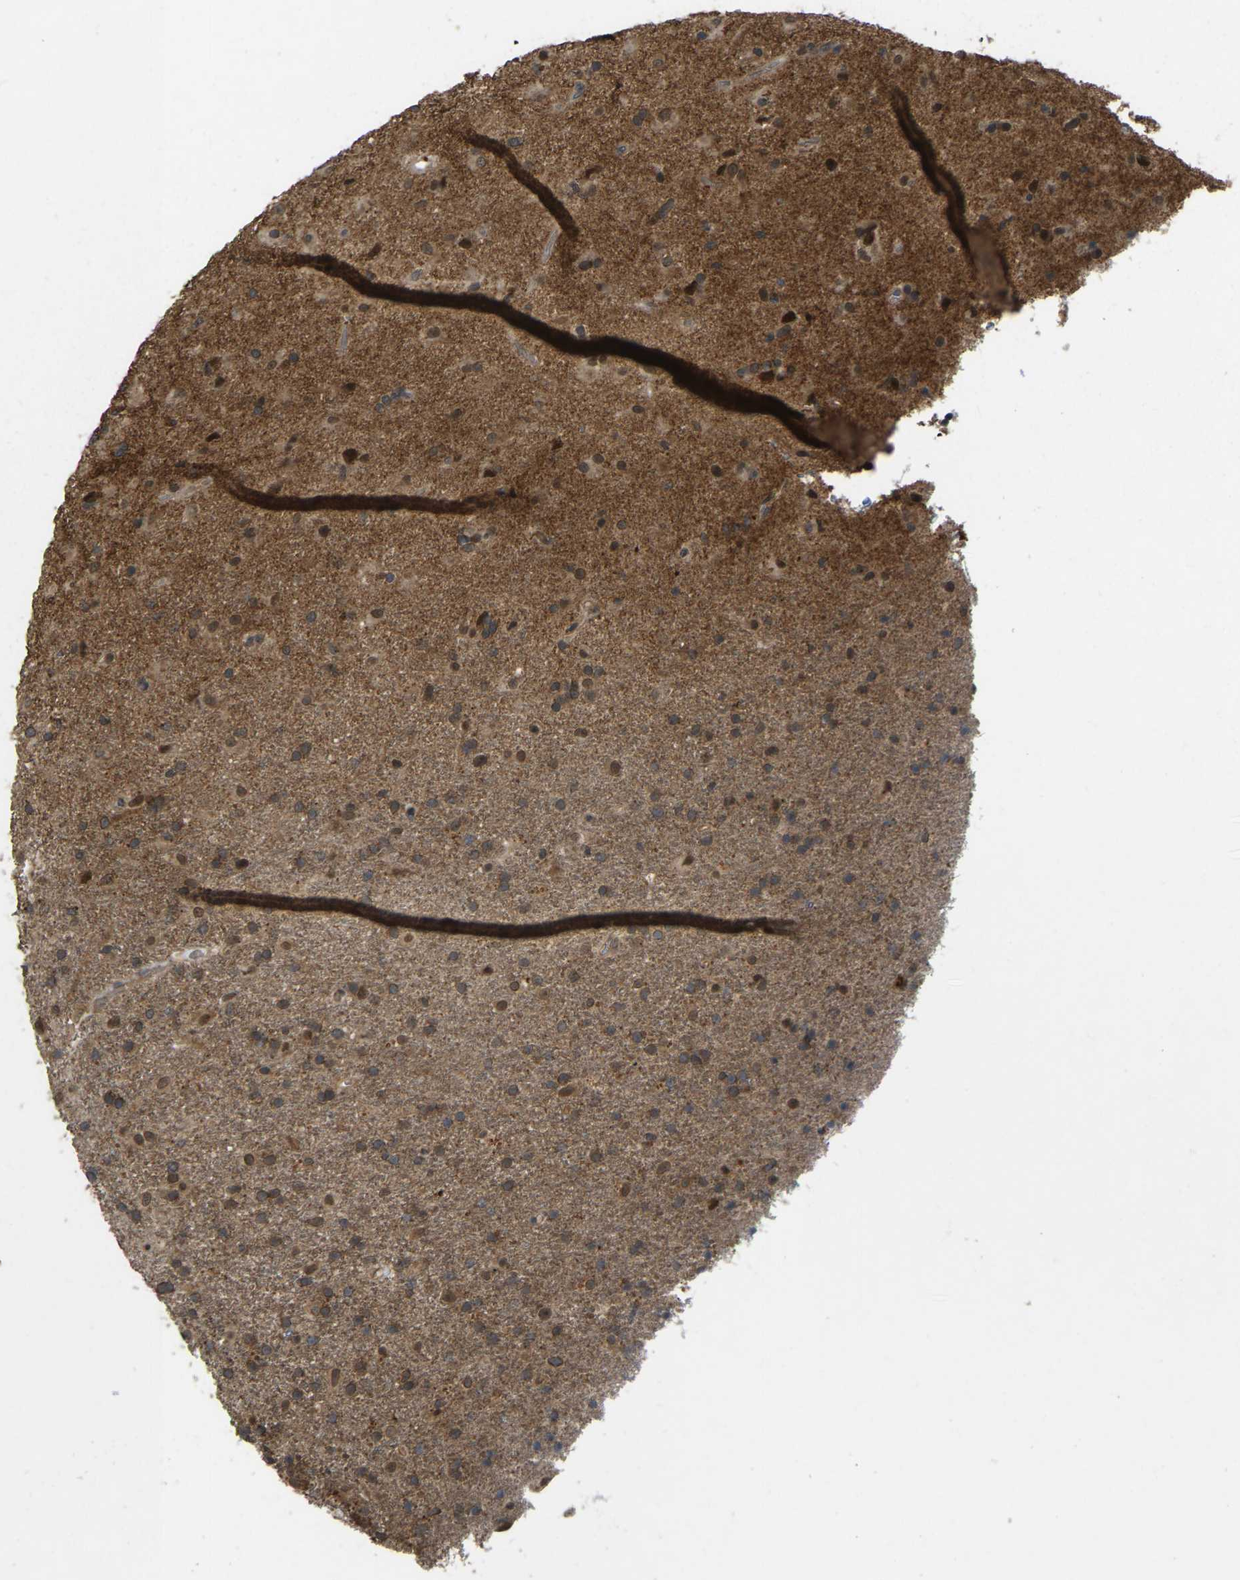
{"staining": {"intensity": "moderate", "quantity": ">75%", "location": "cytoplasmic/membranous,nuclear"}, "tissue": "glioma", "cell_type": "Tumor cells", "image_type": "cancer", "snomed": [{"axis": "morphology", "description": "Glioma, malignant, Low grade"}, {"axis": "topography", "description": "Brain"}], "caption": "Protein expression by IHC shows moderate cytoplasmic/membranous and nuclear expression in about >75% of tumor cells in glioma.", "gene": "KIAA1549", "patient": {"sex": "male", "age": 65}}